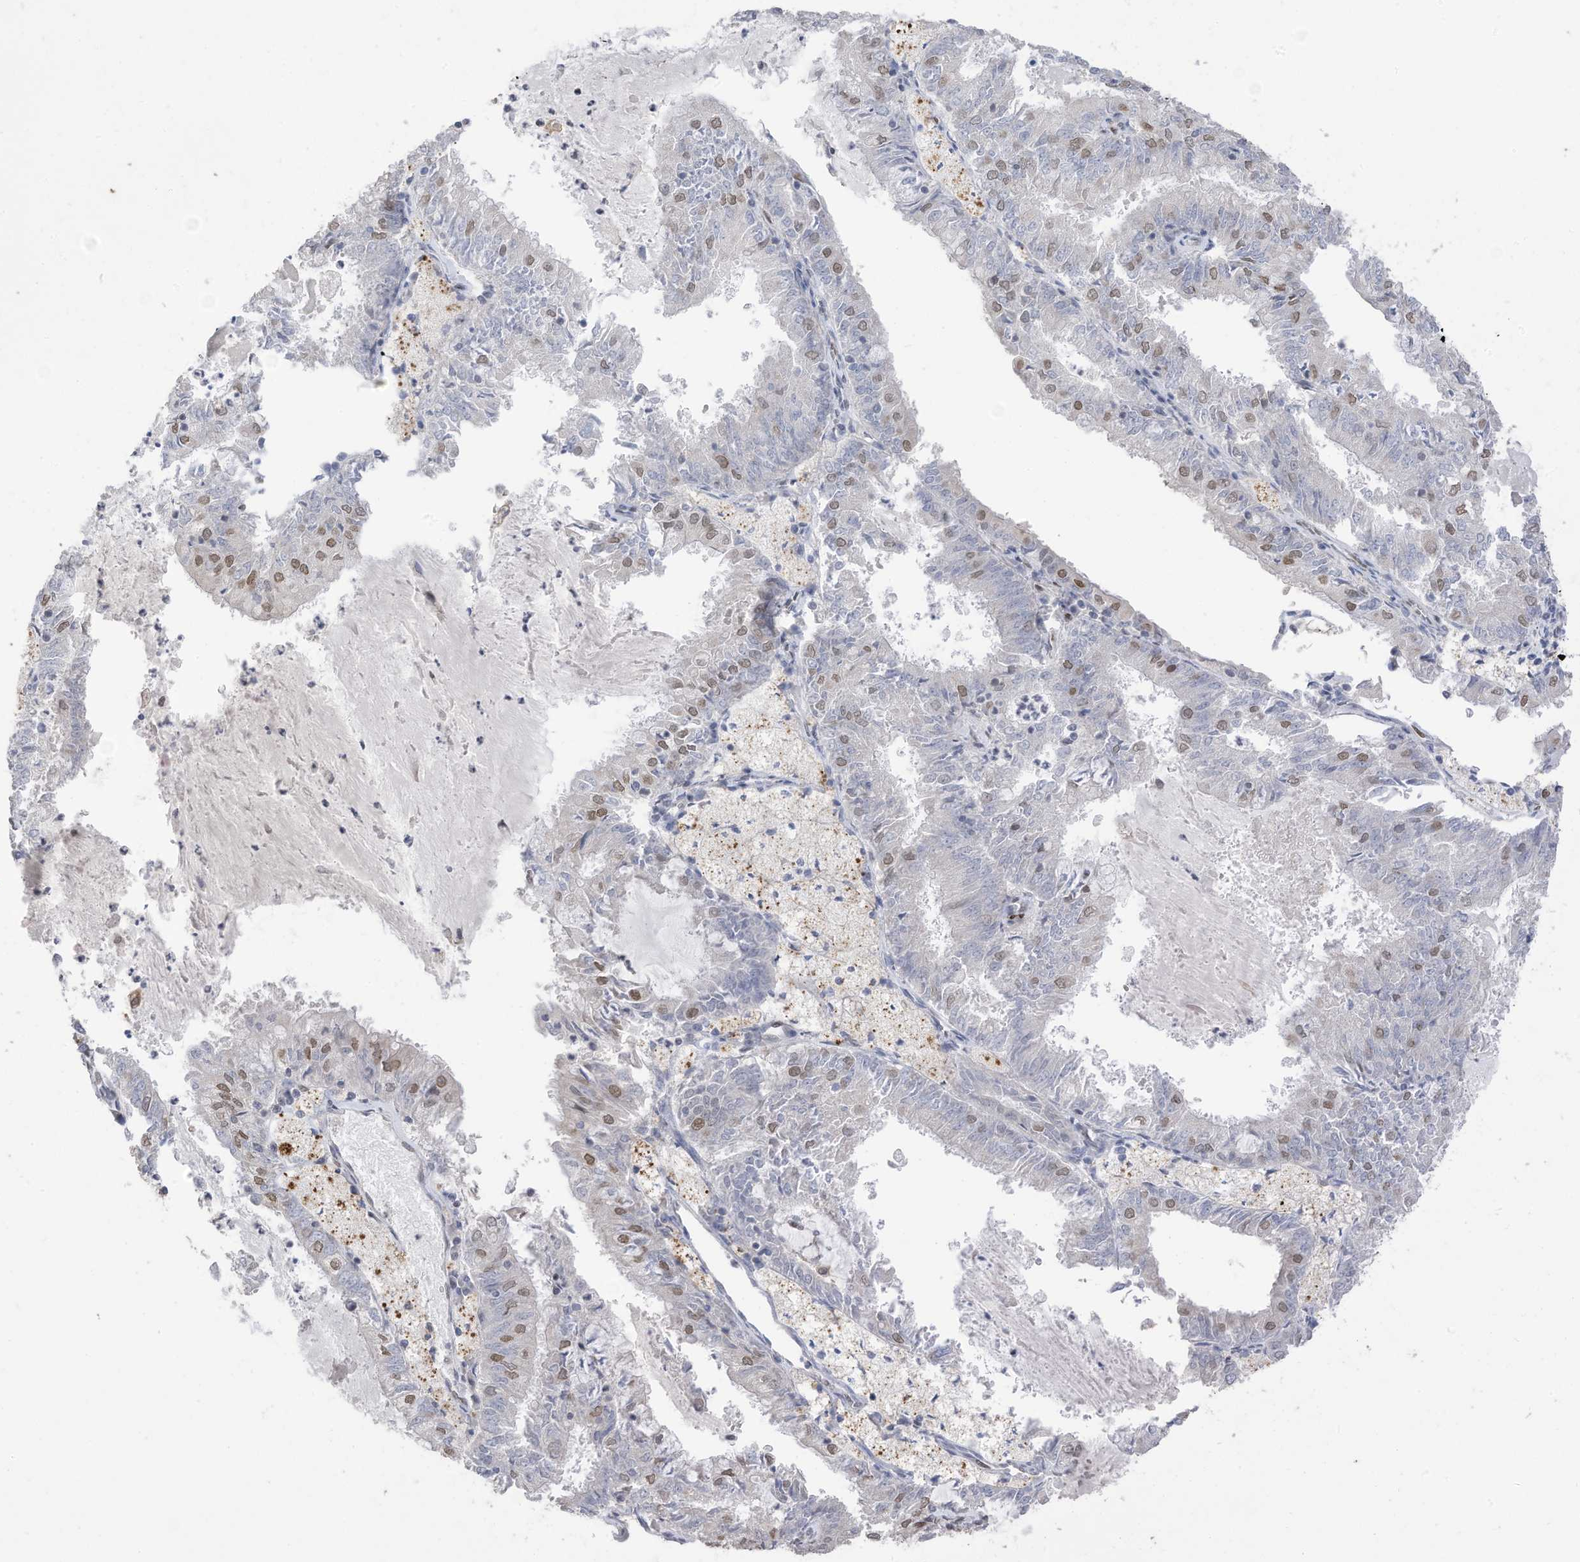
{"staining": {"intensity": "weak", "quantity": "<25%", "location": "nuclear"}, "tissue": "endometrial cancer", "cell_type": "Tumor cells", "image_type": "cancer", "snomed": [{"axis": "morphology", "description": "Adenocarcinoma, NOS"}, {"axis": "topography", "description": "Endometrium"}], "caption": "Immunohistochemistry micrograph of human endometrial cancer (adenocarcinoma) stained for a protein (brown), which exhibits no expression in tumor cells. Nuclei are stained in blue.", "gene": "RABL3", "patient": {"sex": "female", "age": 57}}